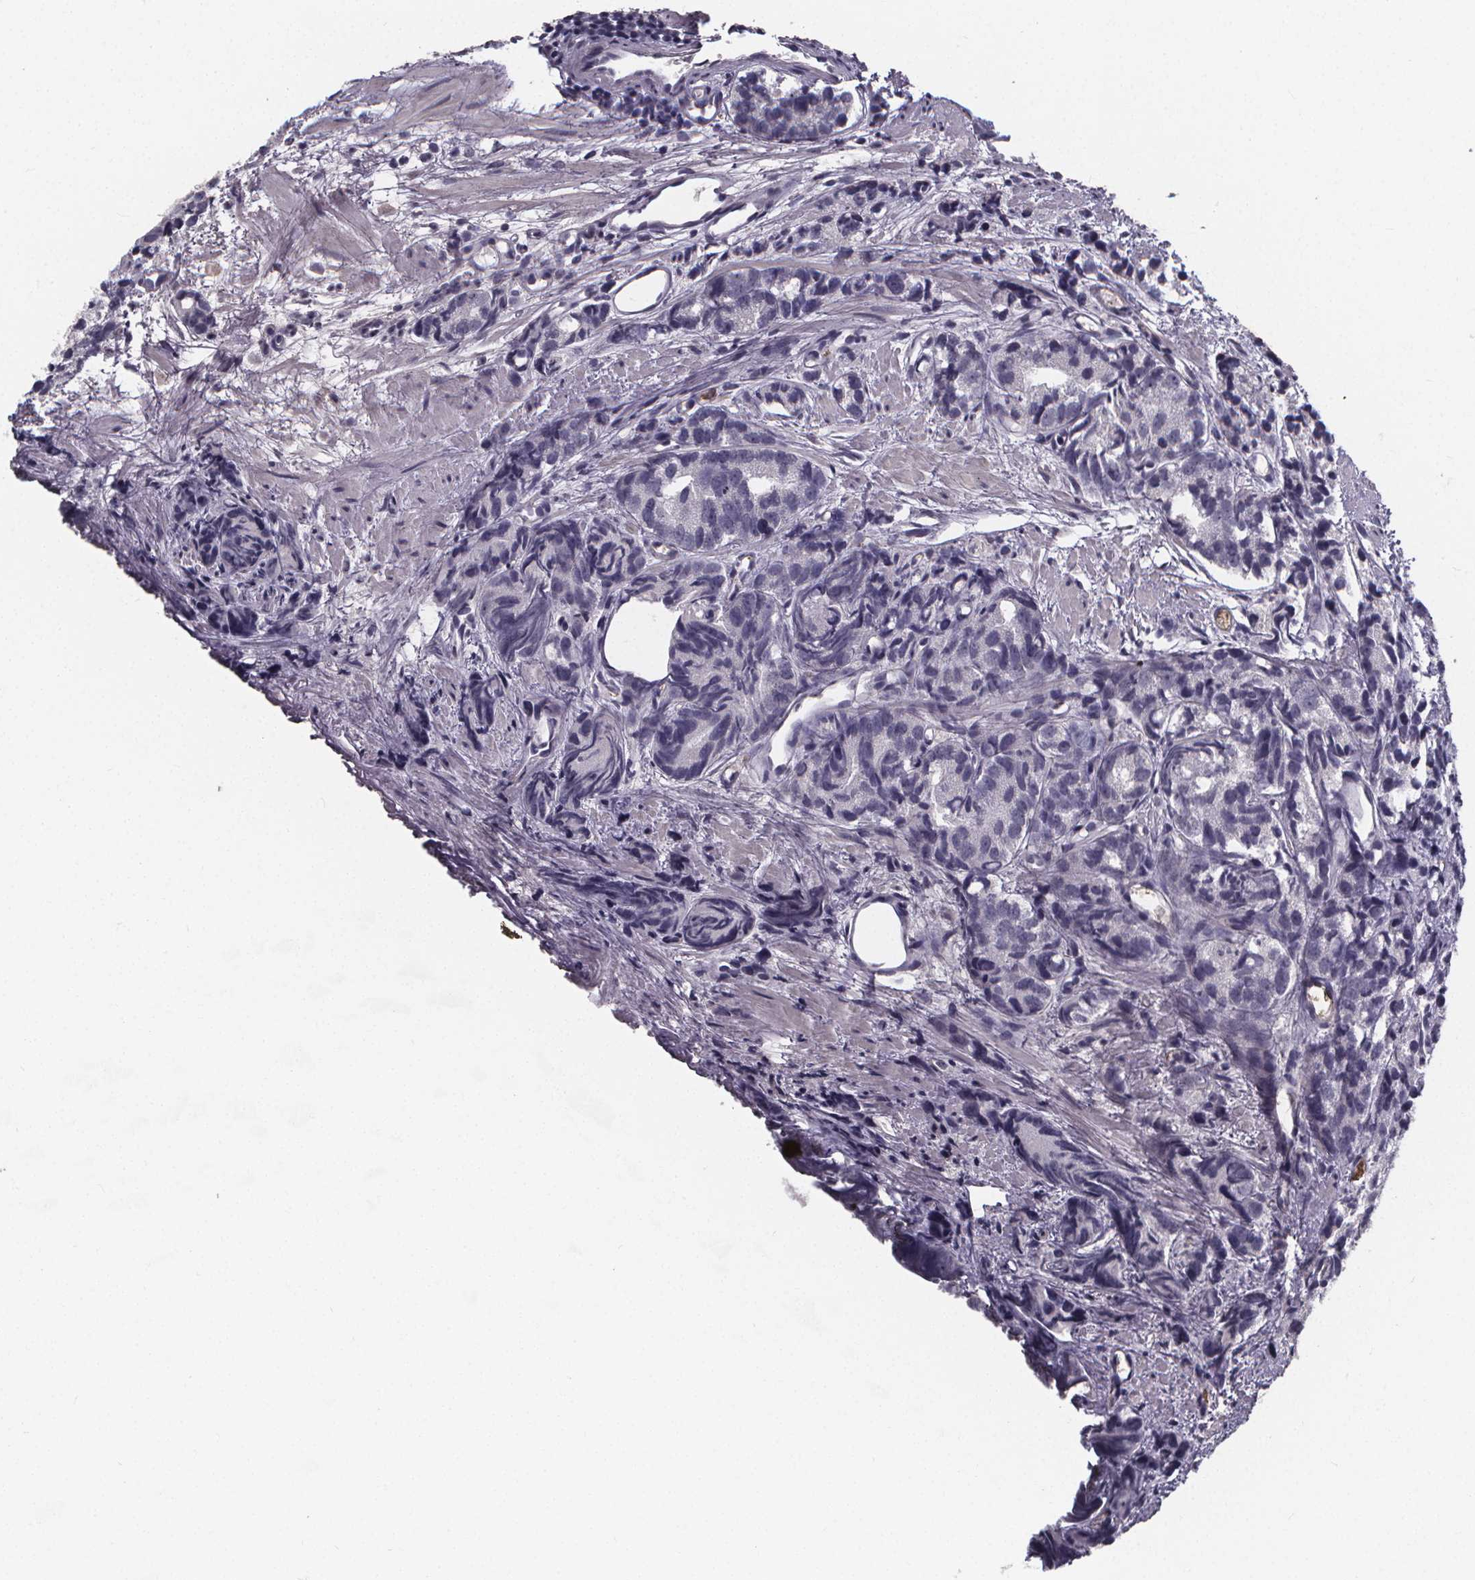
{"staining": {"intensity": "negative", "quantity": "none", "location": "none"}, "tissue": "prostate cancer", "cell_type": "Tumor cells", "image_type": "cancer", "snomed": [{"axis": "morphology", "description": "Adenocarcinoma, High grade"}, {"axis": "topography", "description": "Prostate"}], "caption": "Immunohistochemistry (IHC) micrograph of neoplastic tissue: human adenocarcinoma (high-grade) (prostate) stained with DAB exhibits no significant protein positivity in tumor cells.", "gene": "AGT", "patient": {"sex": "male", "age": 77}}